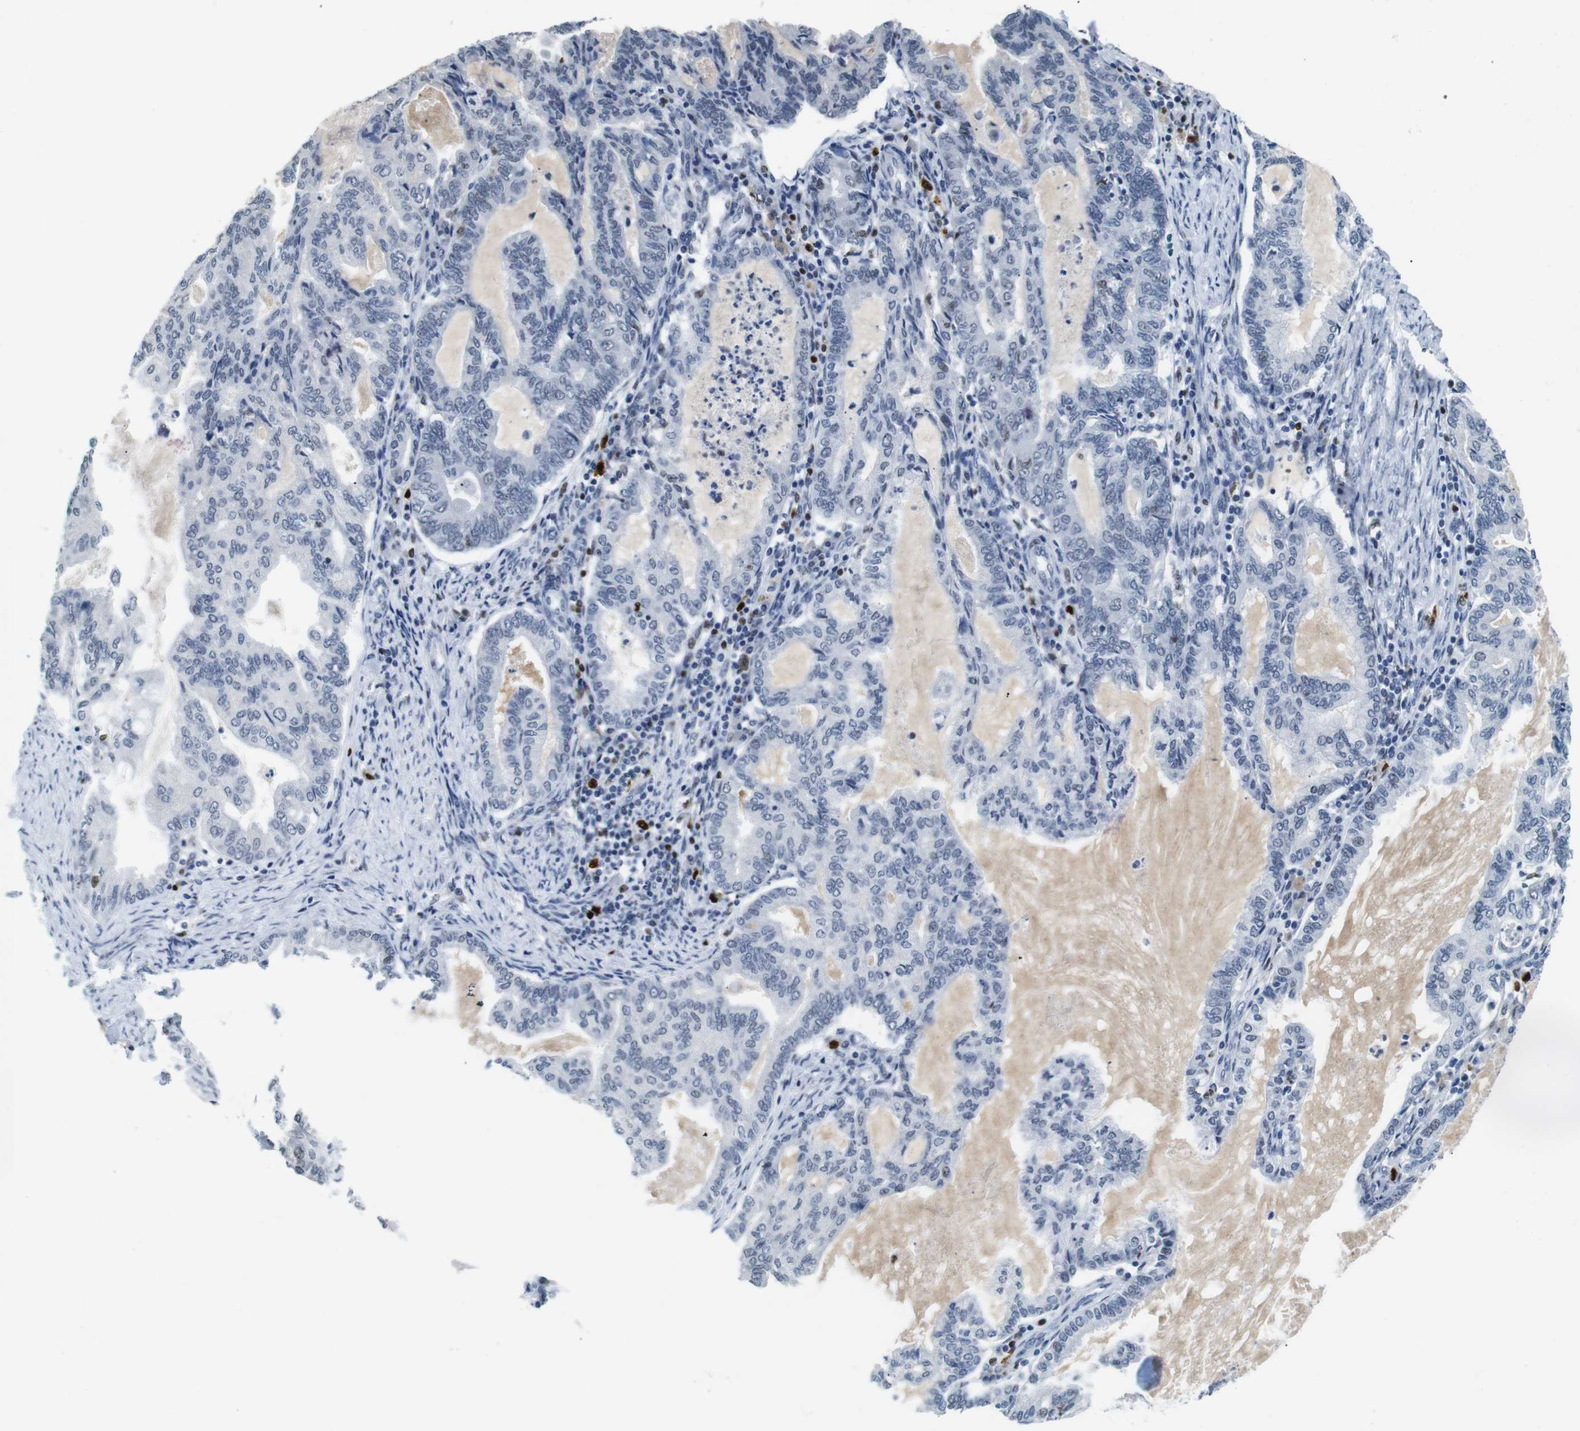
{"staining": {"intensity": "negative", "quantity": "none", "location": "none"}, "tissue": "endometrial cancer", "cell_type": "Tumor cells", "image_type": "cancer", "snomed": [{"axis": "morphology", "description": "Adenocarcinoma, NOS"}, {"axis": "topography", "description": "Endometrium"}], "caption": "Histopathology image shows no significant protein expression in tumor cells of endometrial cancer (adenocarcinoma).", "gene": "IRF8", "patient": {"sex": "female", "age": 86}}